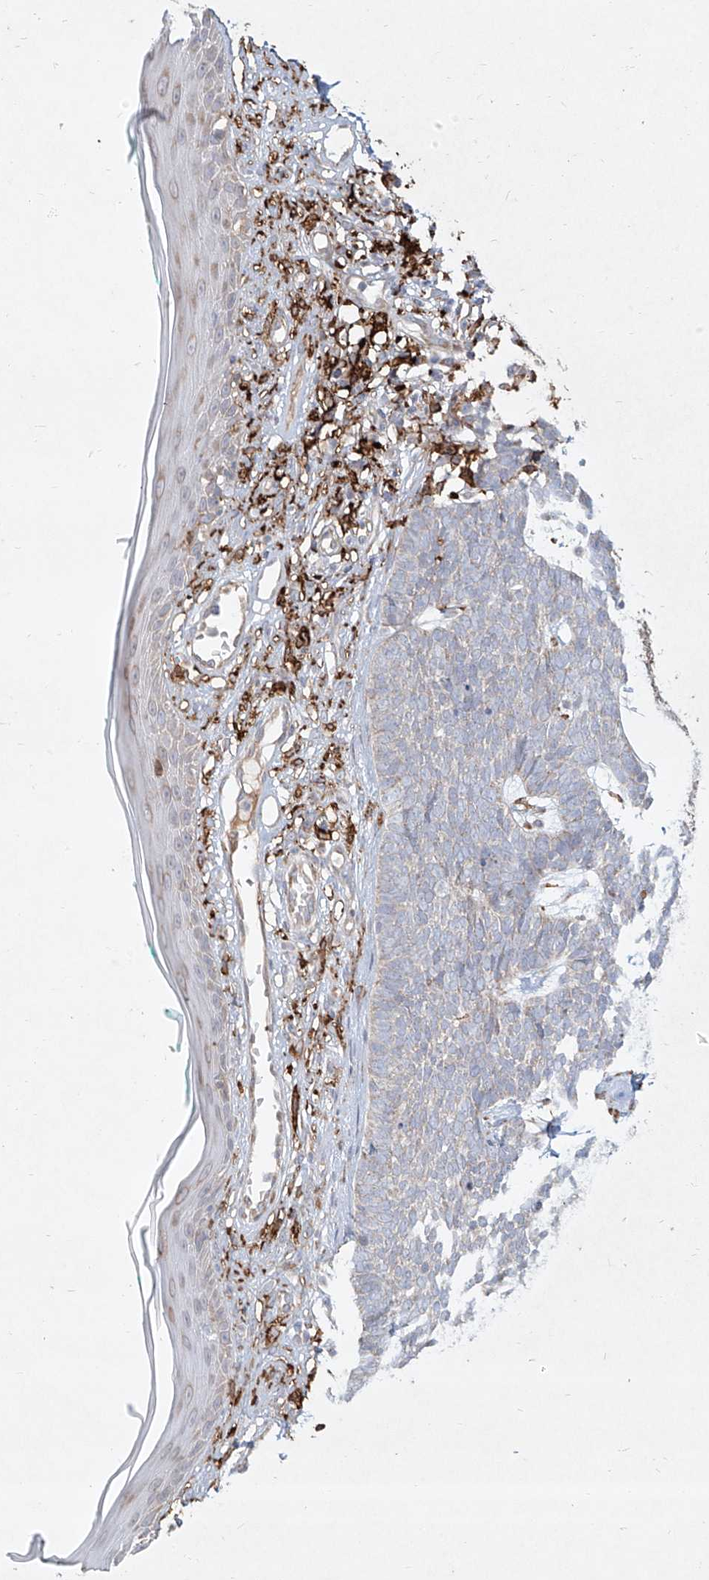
{"staining": {"intensity": "negative", "quantity": "none", "location": "none"}, "tissue": "skin cancer", "cell_type": "Tumor cells", "image_type": "cancer", "snomed": [{"axis": "morphology", "description": "Basal cell carcinoma"}, {"axis": "topography", "description": "Skin"}], "caption": "Immunohistochemical staining of skin basal cell carcinoma reveals no significant positivity in tumor cells. (Immunohistochemistry (ihc), brightfield microscopy, high magnification).", "gene": "CD209", "patient": {"sex": "female", "age": 84}}